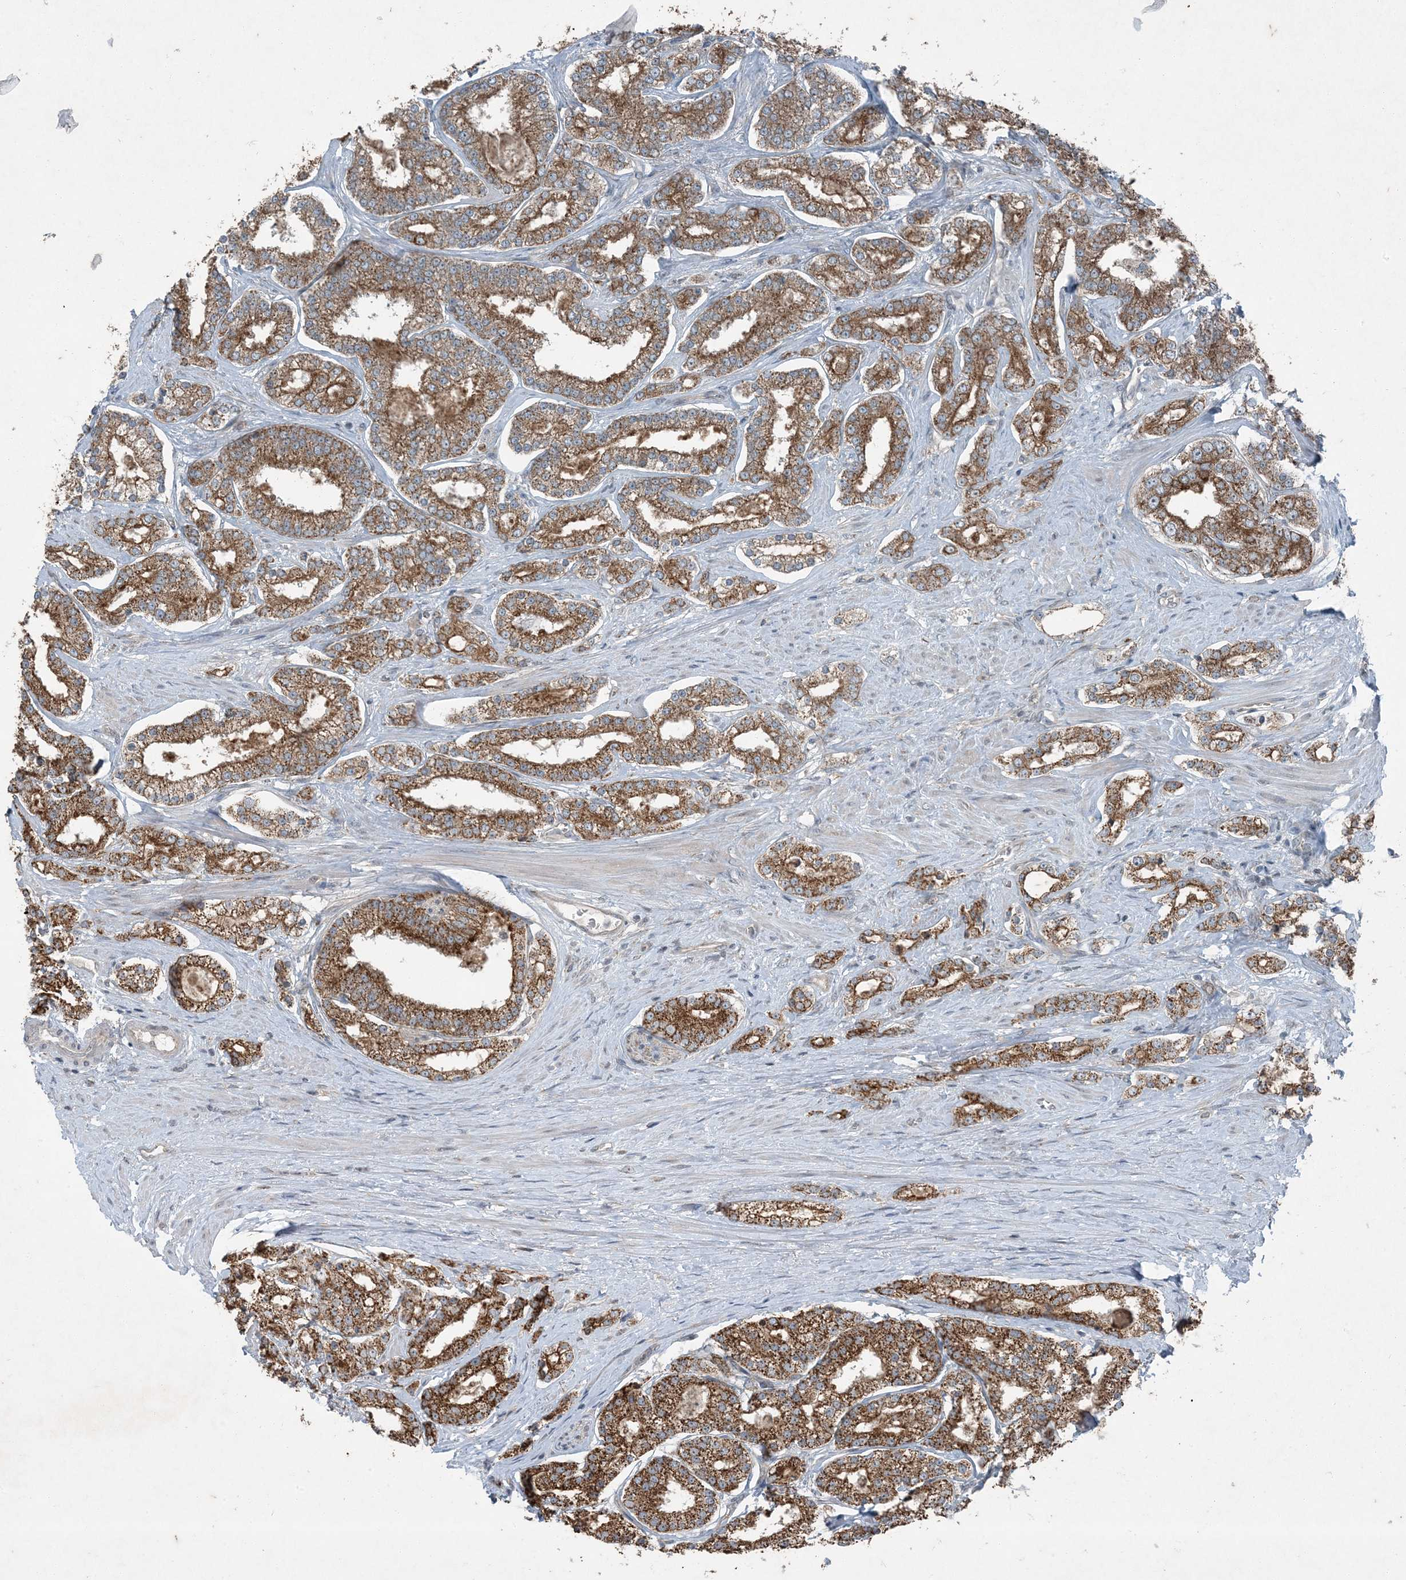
{"staining": {"intensity": "strong", "quantity": ">75%", "location": "cytoplasmic/membranous"}, "tissue": "prostate cancer", "cell_type": "Tumor cells", "image_type": "cancer", "snomed": [{"axis": "morphology", "description": "Normal tissue, NOS"}, {"axis": "morphology", "description": "Adenocarcinoma, High grade"}, {"axis": "topography", "description": "Prostate"}], "caption": "Immunohistochemistry histopathology image of neoplastic tissue: prostate cancer stained using immunohistochemistry (IHC) demonstrates high levels of strong protein expression localized specifically in the cytoplasmic/membranous of tumor cells, appearing as a cytoplasmic/membranous brown color.", "gene": "PC", "patient": {"sex": "male", "age": 83}}